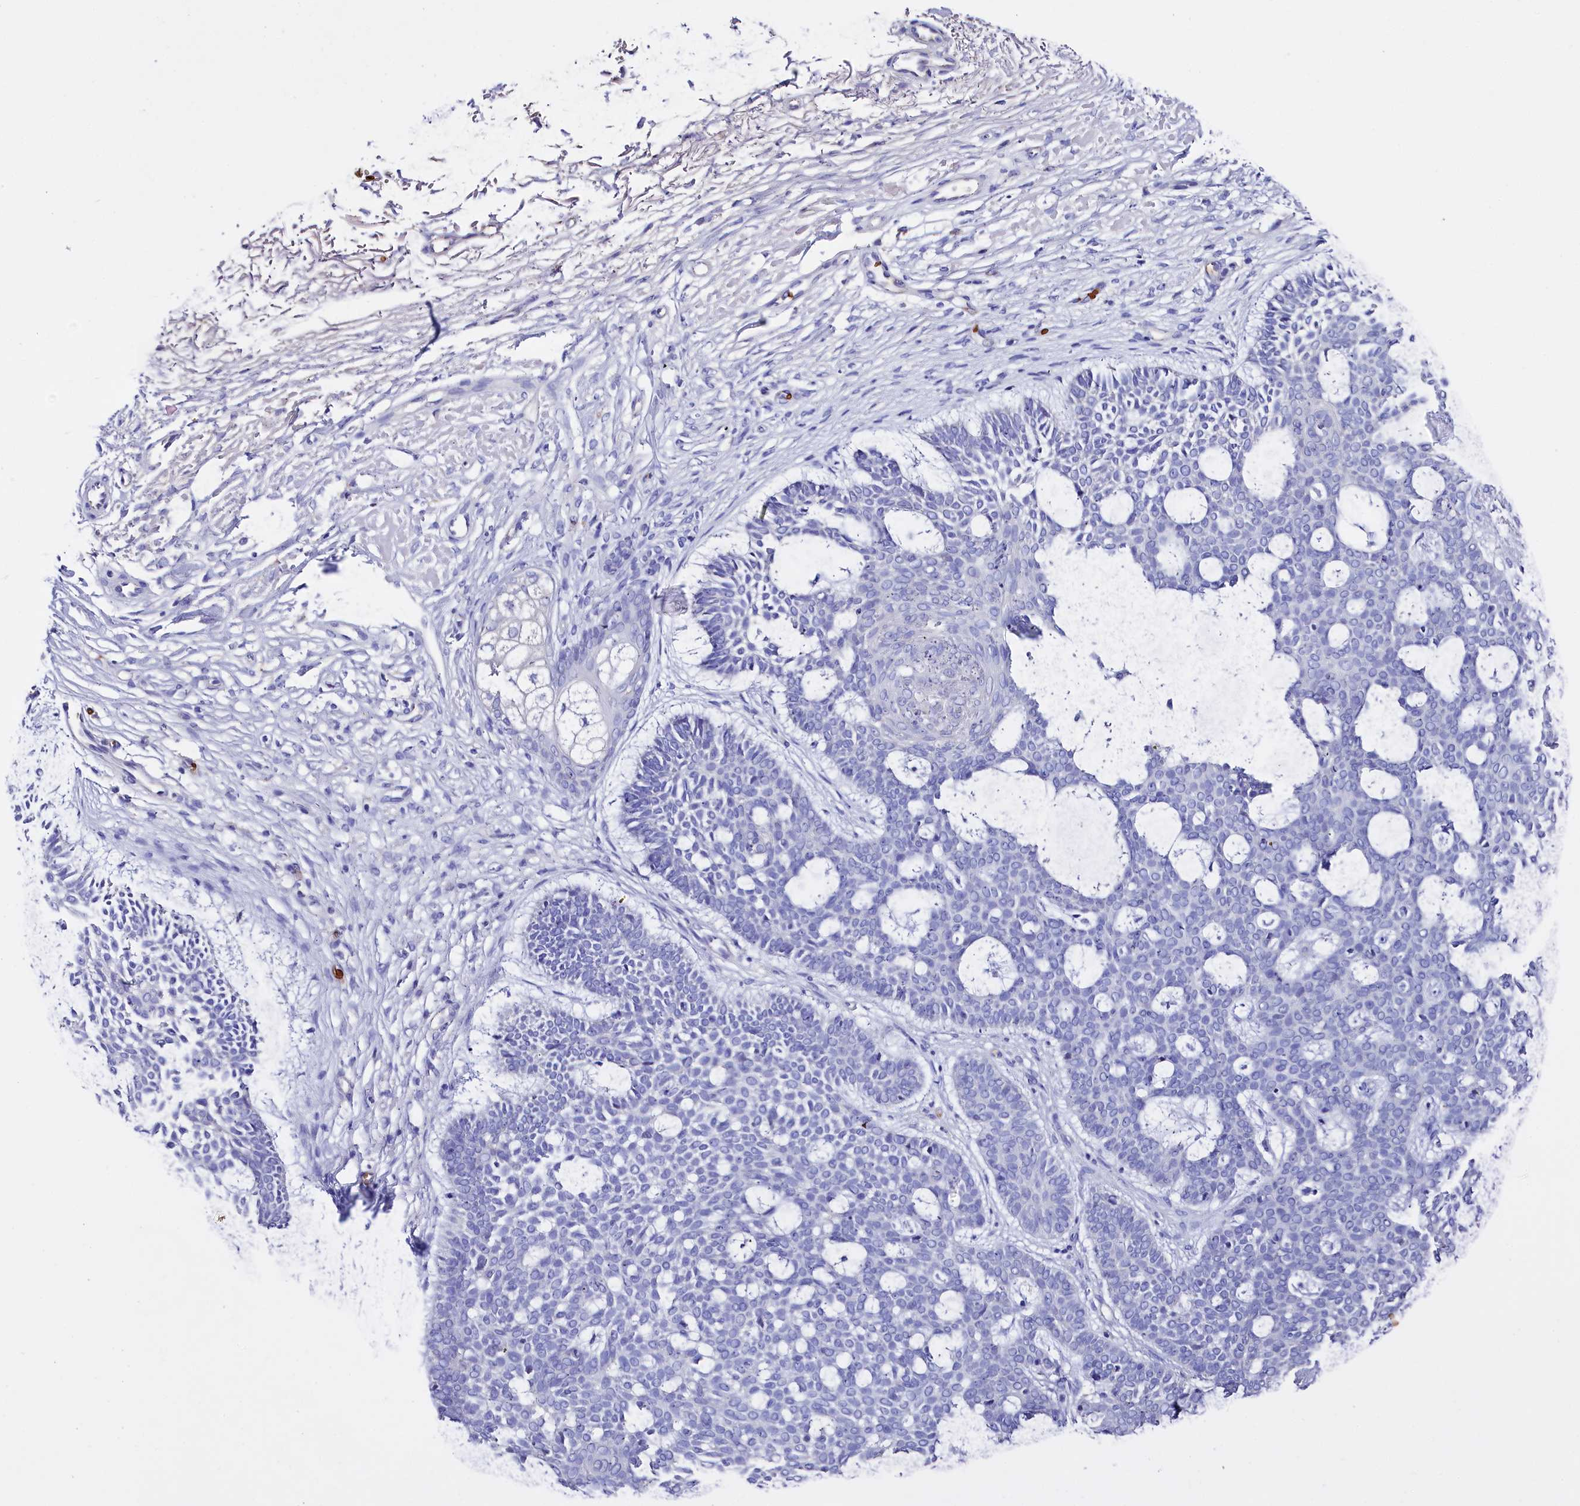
{"staining": {"intensity": "negative", "quantity": "none", "location": "none"}, "tissue": "skin cancer", "cell_type": "Tumor cells", "image_type": "cancer", "snomed": [{"axis": "morphology", "description": "Basal cell carcinoma"}, {"axis": "topography", "description": "Skin"}], "caption": "This is a histopathology image of IHC staining of basal cell carcinoma (skin), which shows no positivity in tumor cells.", "gene": "RPUSD3", "patient": {"sex": "male", "age": 85}}